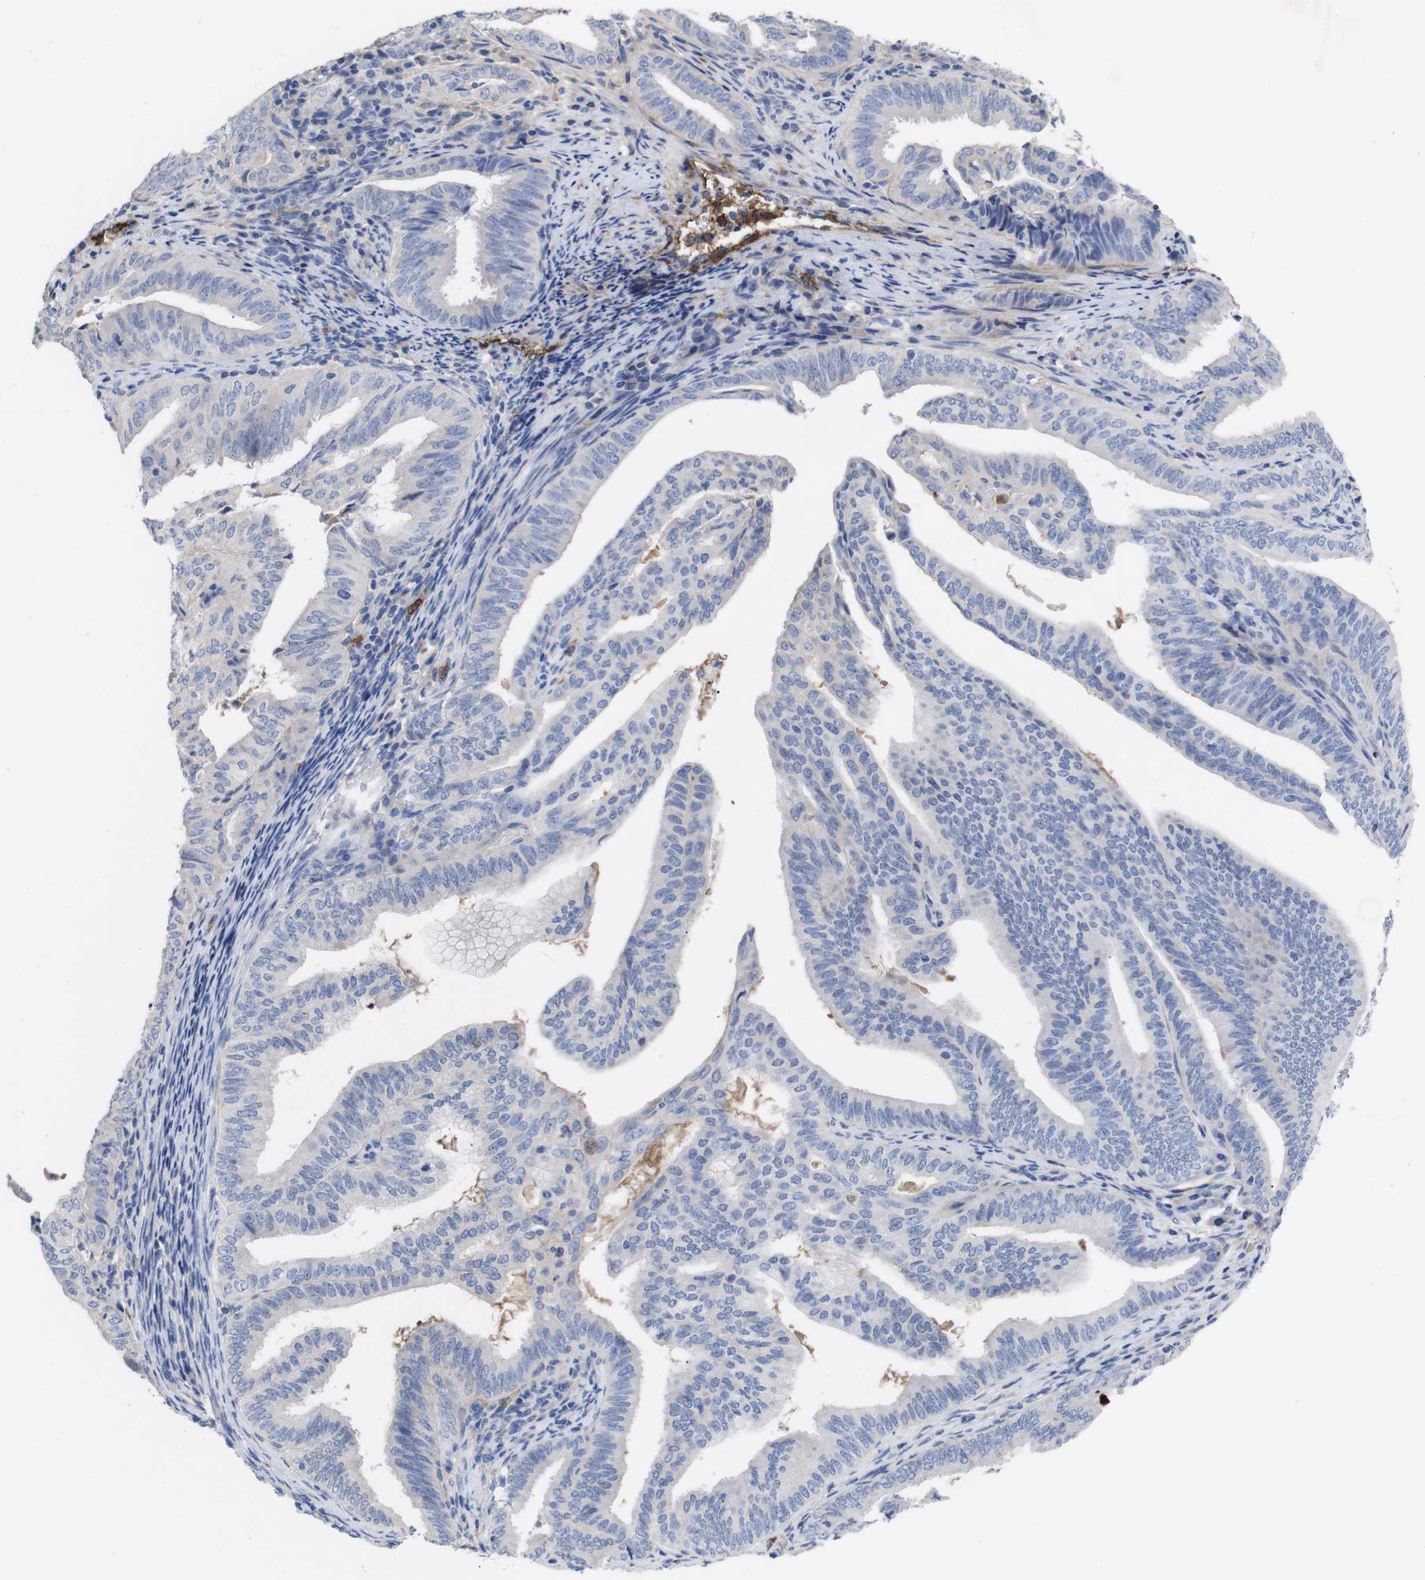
{"staining": {"intensity": "moderate", "quantity": "<25%", "location": "cytoplasmic/membranous"}, "tissue": "endometrial cancer", "cell_type": "Tumor cells", "image_type": "cancer", "snomed": [{"axis": "morphology", "description": "Adenocarcinoma, NOS"}, {"axis": "topography", "description": "Endometrium"}], "caption": "There is low levels of moderate cytoplasmic/membranous staining in tumor cells of endometrial cancer (adenocarcinoma), as demonstrated by immunohistochemical staining (brown color).", "gene": "C5AR1", "patient": {"sex": "female", "age": 58}}